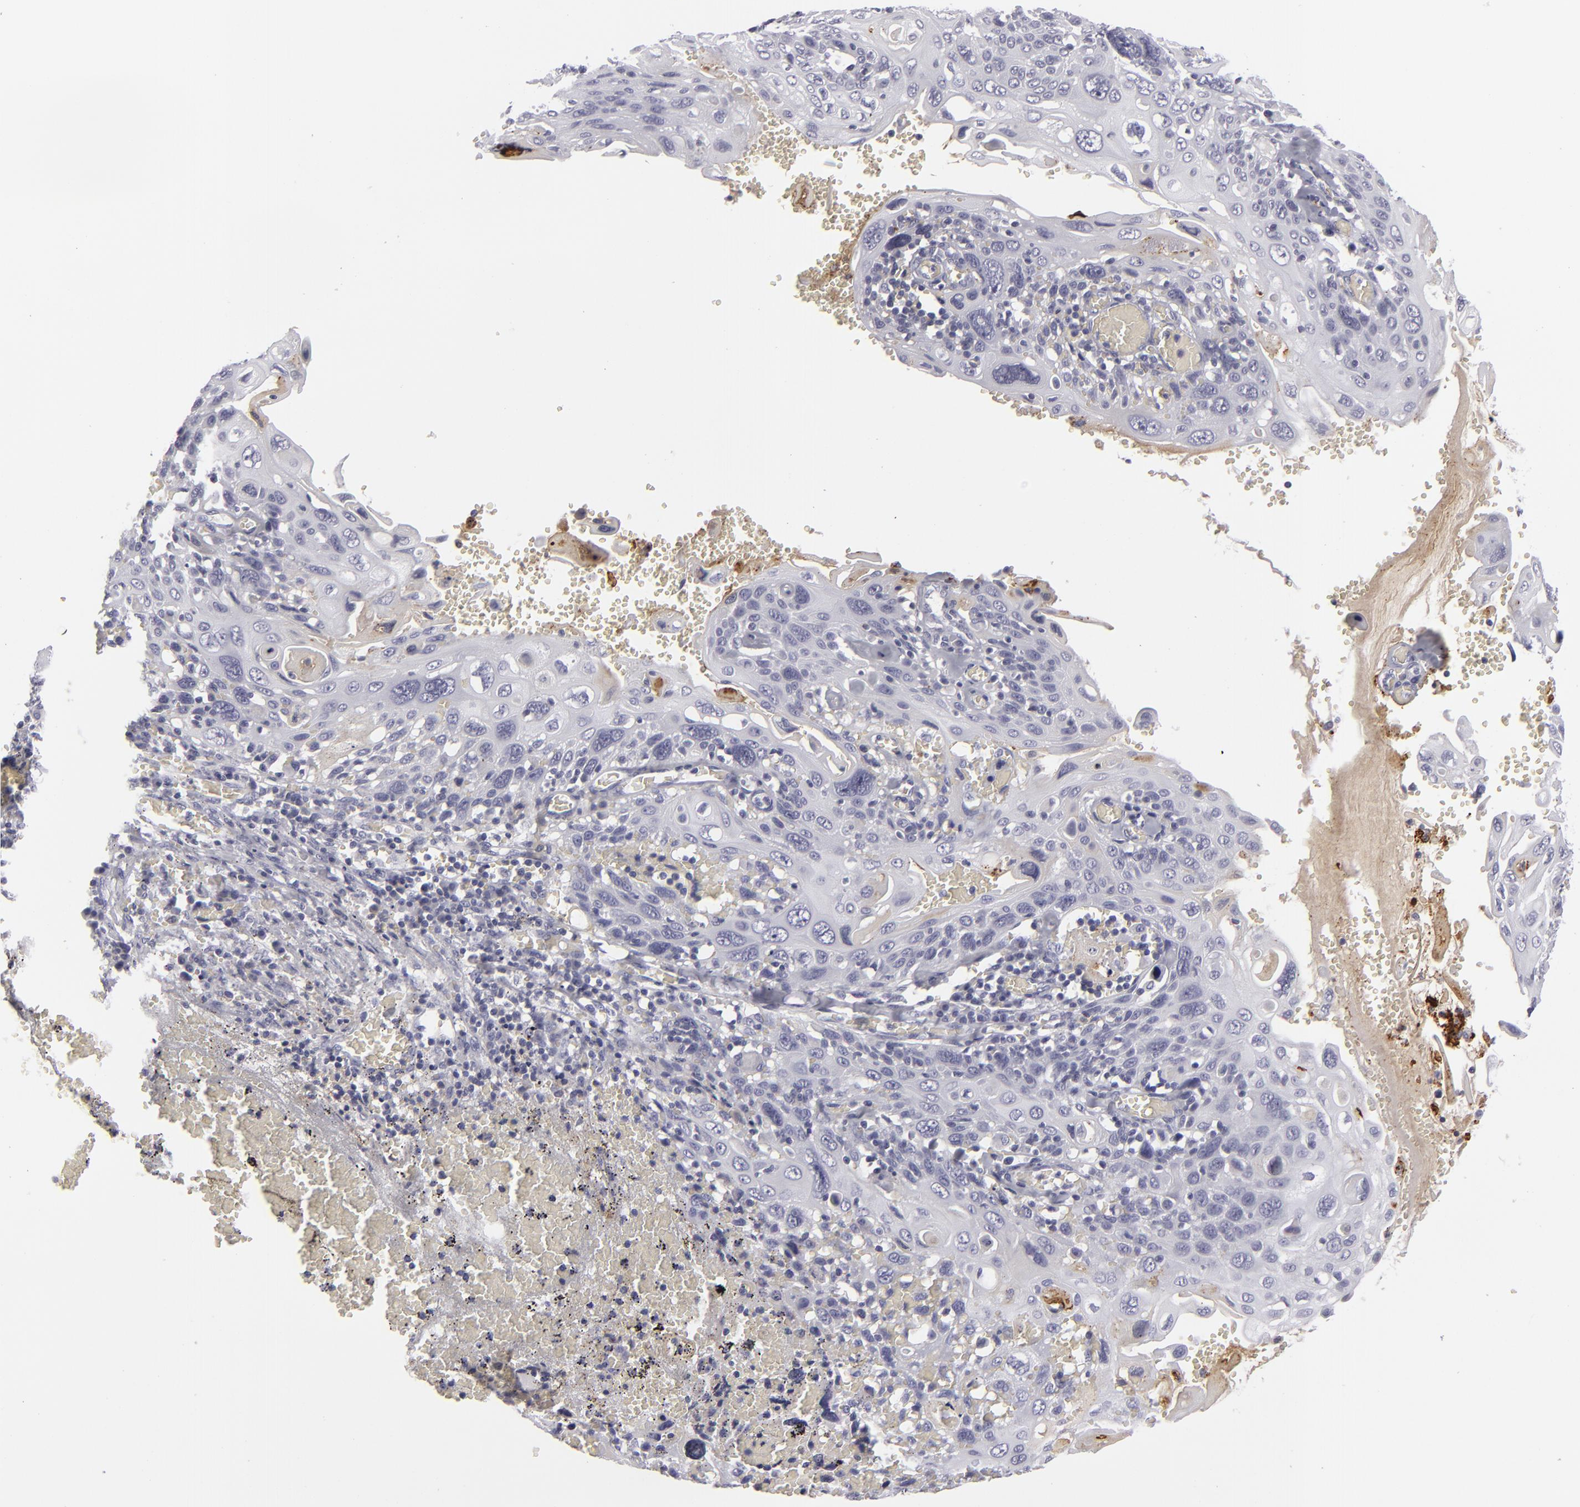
{"staining": {"intensity": "negative", "quantity": "none", "location": "none"}, "tissue": "cervical cancer", "cell_type": "Tumor cells", "image_type": "cancer", "snomed": [{"axis": "morphology", "description": "Squamous cell carcinoma, NOS"}, {"axis": "topography", "description": "Cervix"}], "caption": "Immunohistochemistry (IHC) image of neoplastic tissue: human cervical cancer stained with DAB displays no significant protein staining in tumor cells. (DAB (3,3'-diaminobenzidine) immunohistochemistry (IHC), high magnification).", "gene": "C9", "patient": {"sex": "female", "age": 54}}